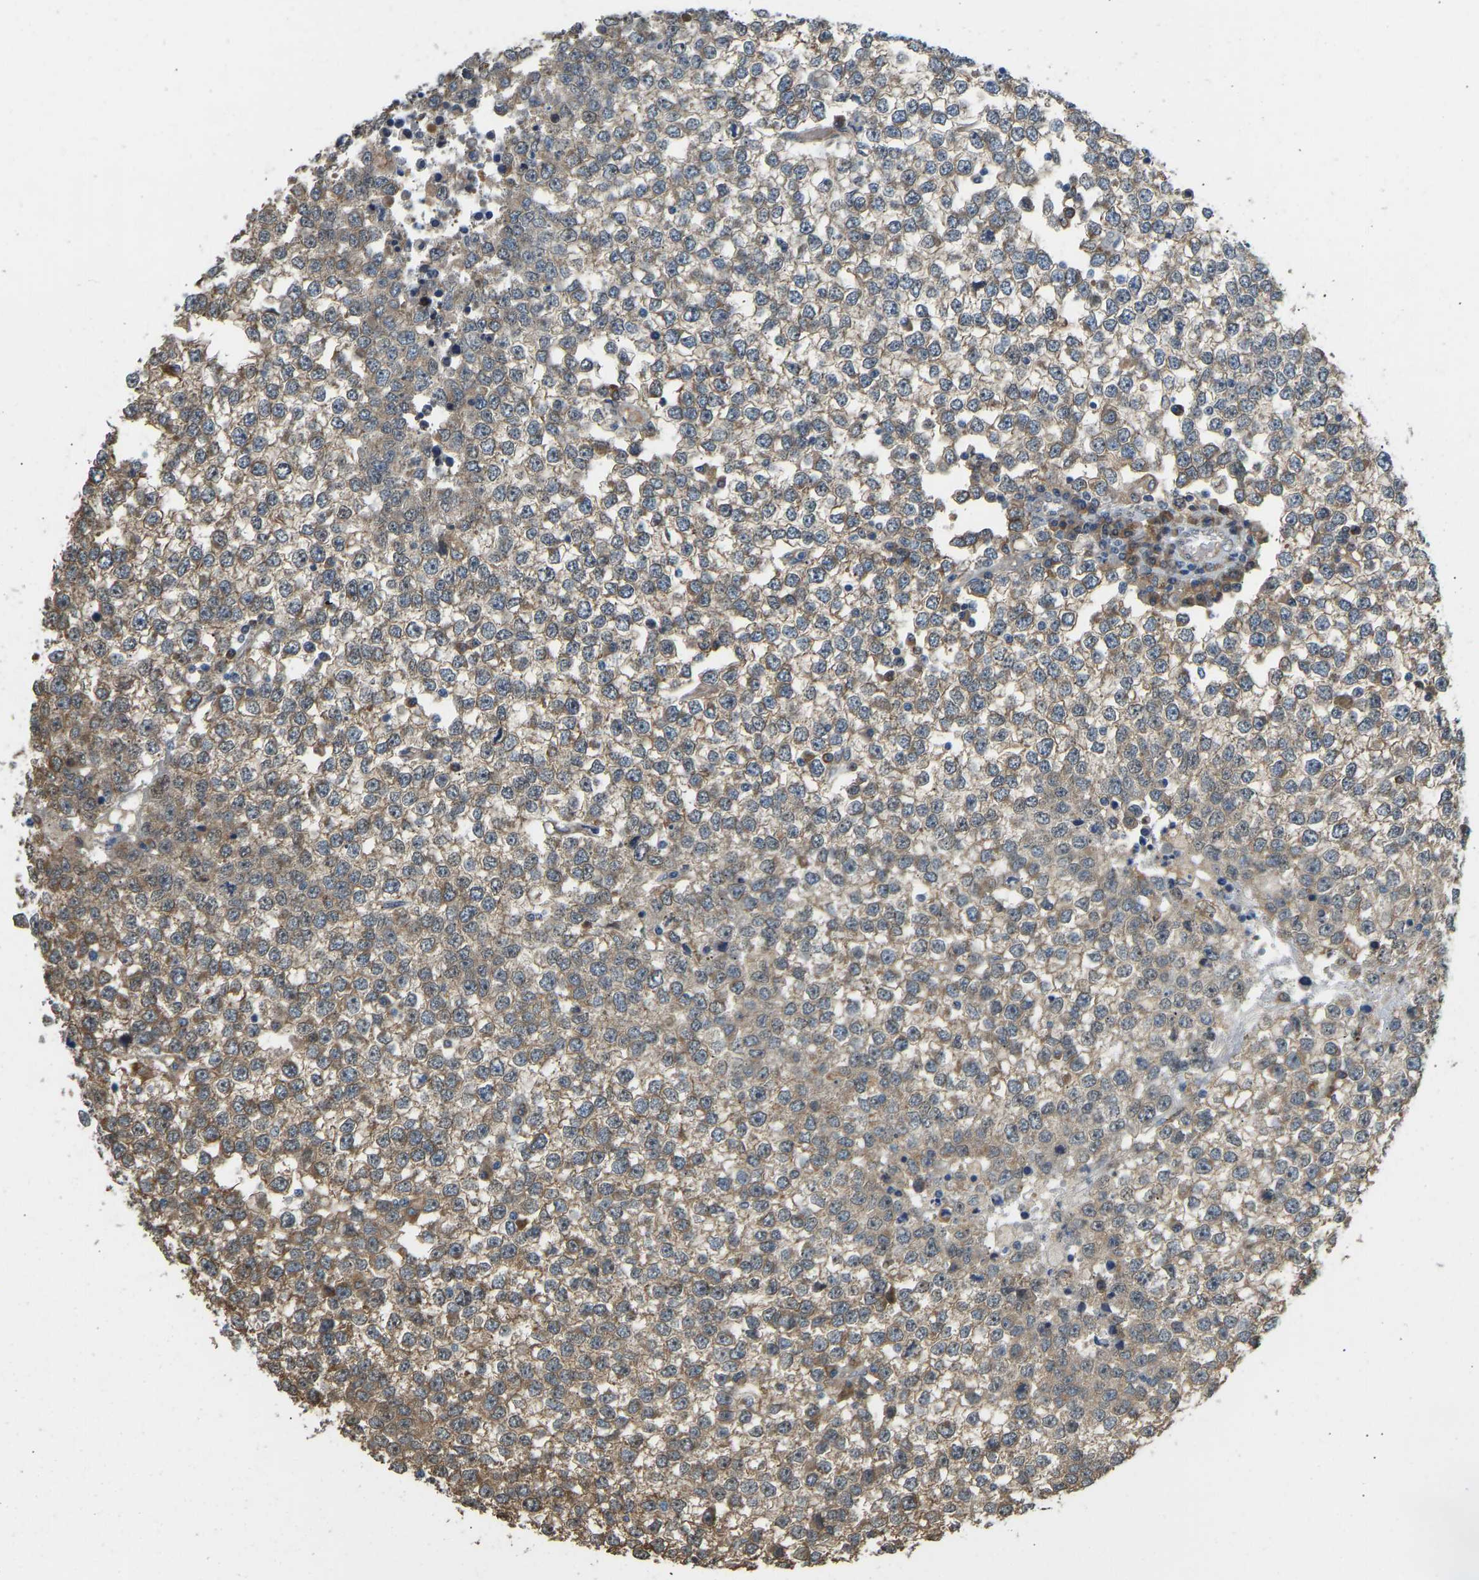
{"staining": {"intensity": "weak", "quantity": "25%-75%", "location": "cytoplasmic/membranous"}, "tissue": "testis cancer", "cell_type": "Tumor cells", "image_type": "cancer", "snomed": [{"axis": "morphology", "description": "Seminoma, NOS"}, {"axis": "topography", "description": "Testis"}], "caption": "Human testis seminoma stained with a brown dye reveals weak cytoplasmic/membranous positive staining in about 25%-75% of tumor cells.", "gene": "OS9", "patient": {"sex": "male", "age": 65}}